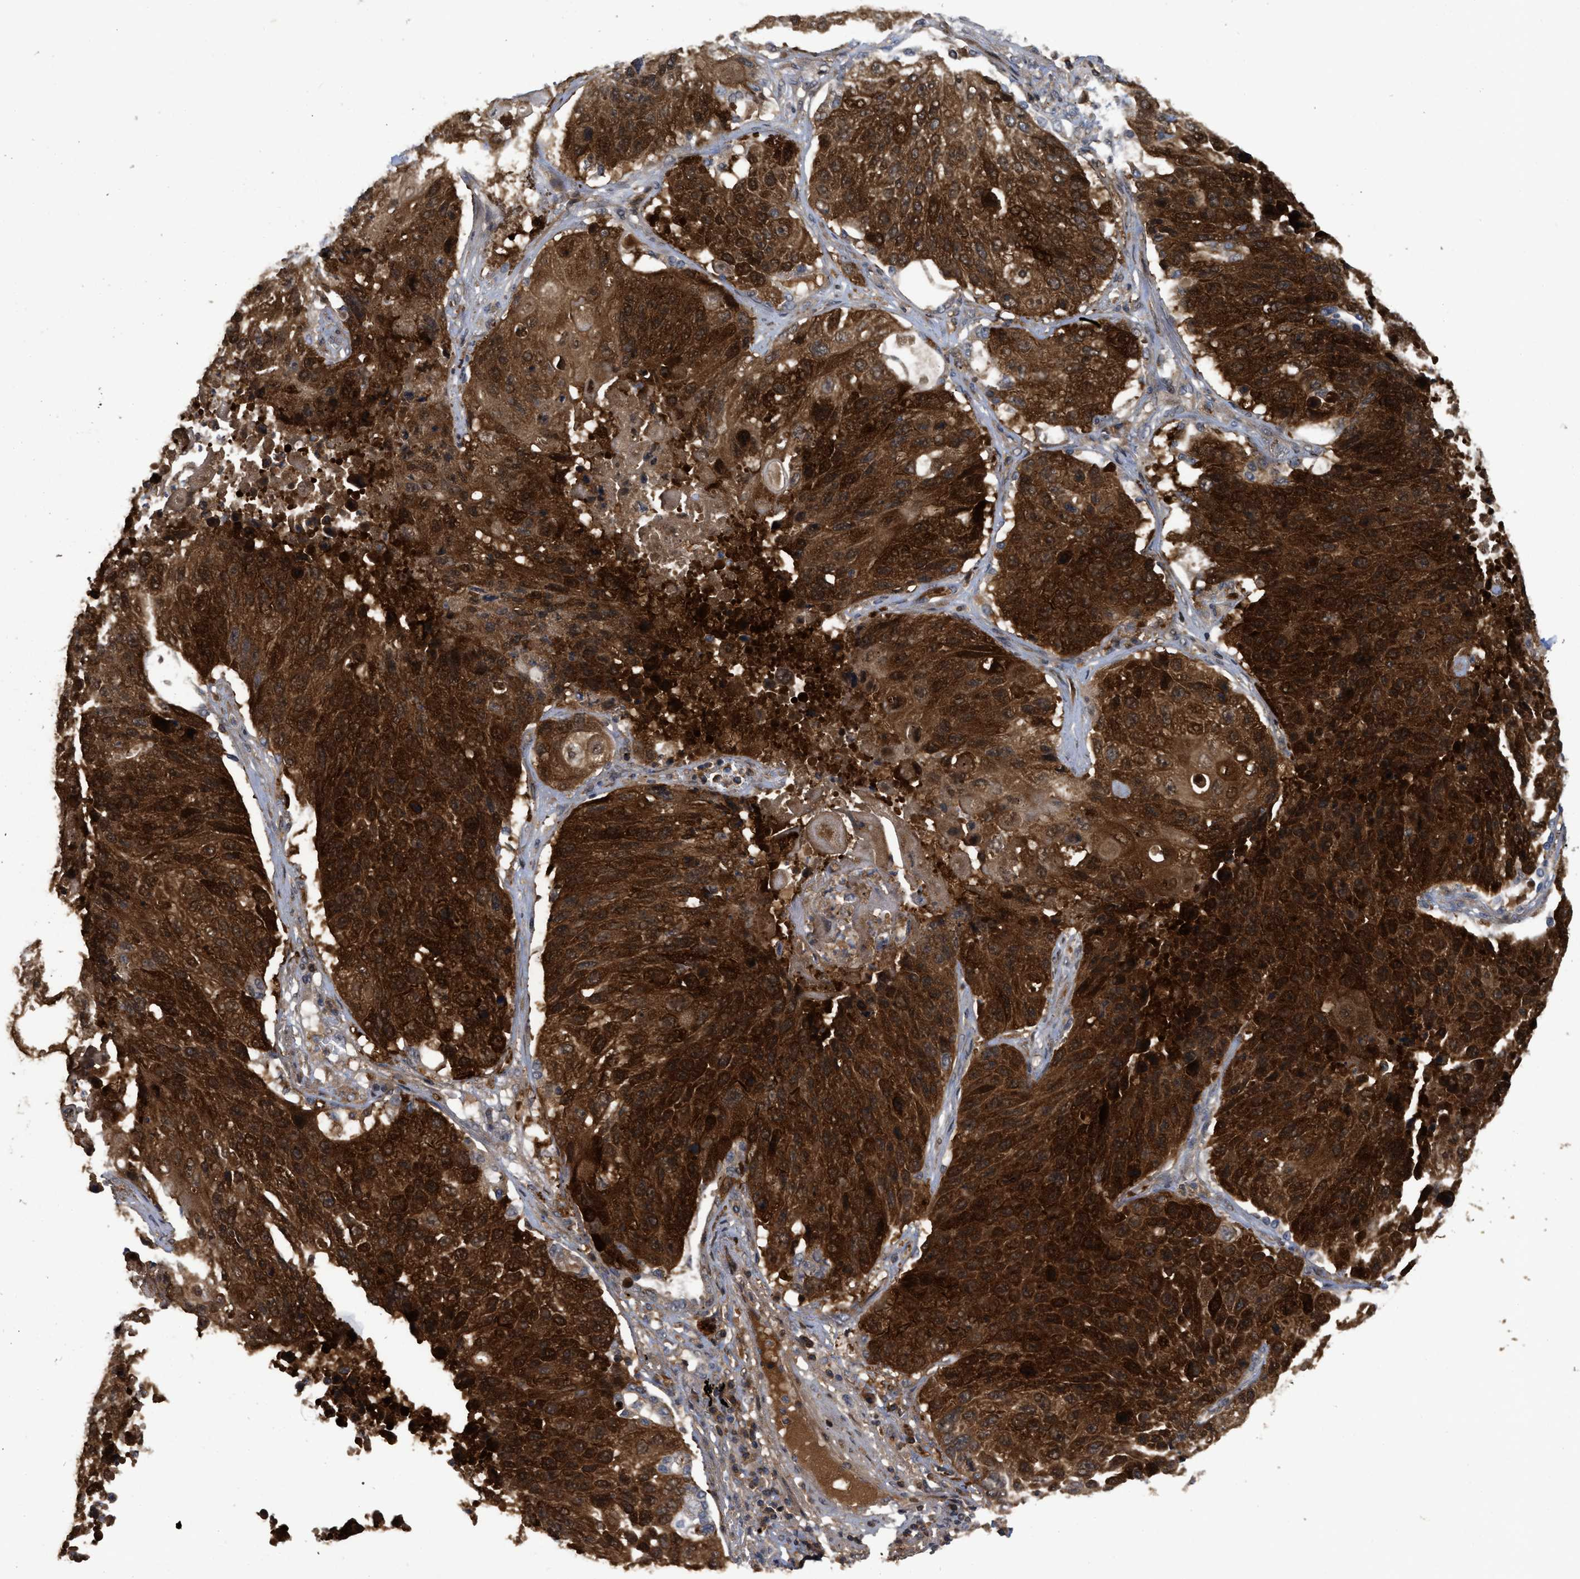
{"staining": {"intensity": "strong", "quantity": ">75%", "location": "cytoplasmic/membranous,nuclear"}, "tissue": "lung cancer", "cell_type": "Tumor cells", "image_type": "cancer", "snomed": [{"axis": "morphology", "description": "Squamous cell carcinoma, NOS"}, {"axis": "topography", "description": "Lung"}], "caption": "DAB (3,3'-diaminobenzidine) immunohistochemical staining of squamous cell carcinoma (lung) demonstrates strong cytoplasmic/membranous and nuclear protein positivity in about >75% of tumor cells. (DAB (3,3'-diaminobenzidine) IHC with brightfield microscopy, high magnification).", "gene": "CBR3", "patient": {"sex": "male", "age": 61}}